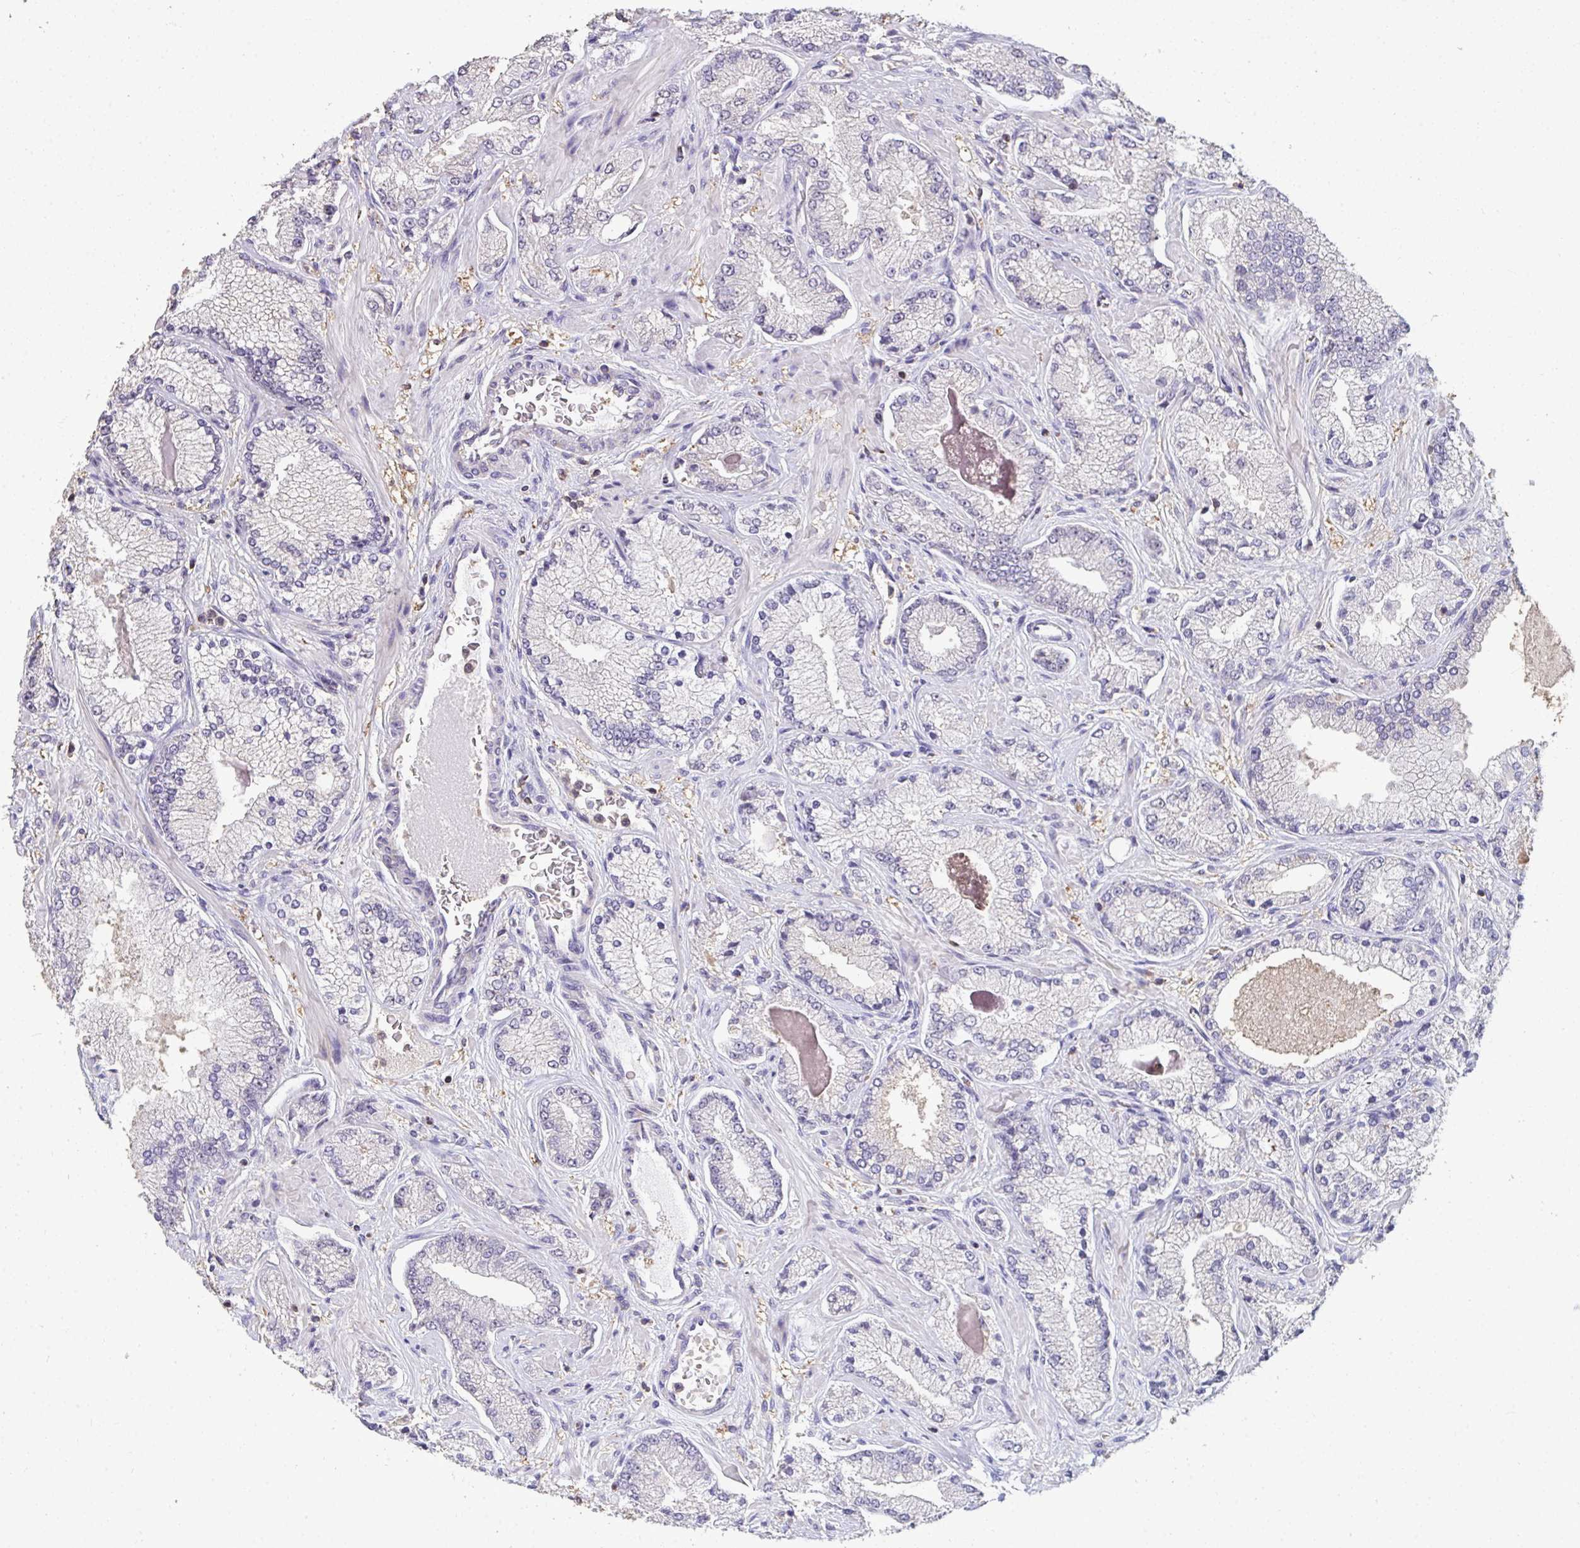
{"staining": {"intensity": "negative", "quantity": "none", "location": "none"}, "tissue": "prostate cancer", "cell_type": "Tumor cells", "image_type": "cancer", "snomed": [{"axis": "morphology", "description": "Normal tissue, NOS"}, {"axis": "morphology", "description": "Adenocarcinoma, High grade"}, {"axis": "topography", "description": "Prostate"}, {"axis": "topography", "description": "Peripheral nerve tissue"}], "caption": "High magnification brightfield microscopy of prostate adenocarcinoma (high-grade) stained with DAB (brown) and counterstained with hematoxylin (blue): tumor cells show no significant expression.", "gene": "SENP3", "patient": {"sex": "male", "age": 68}}